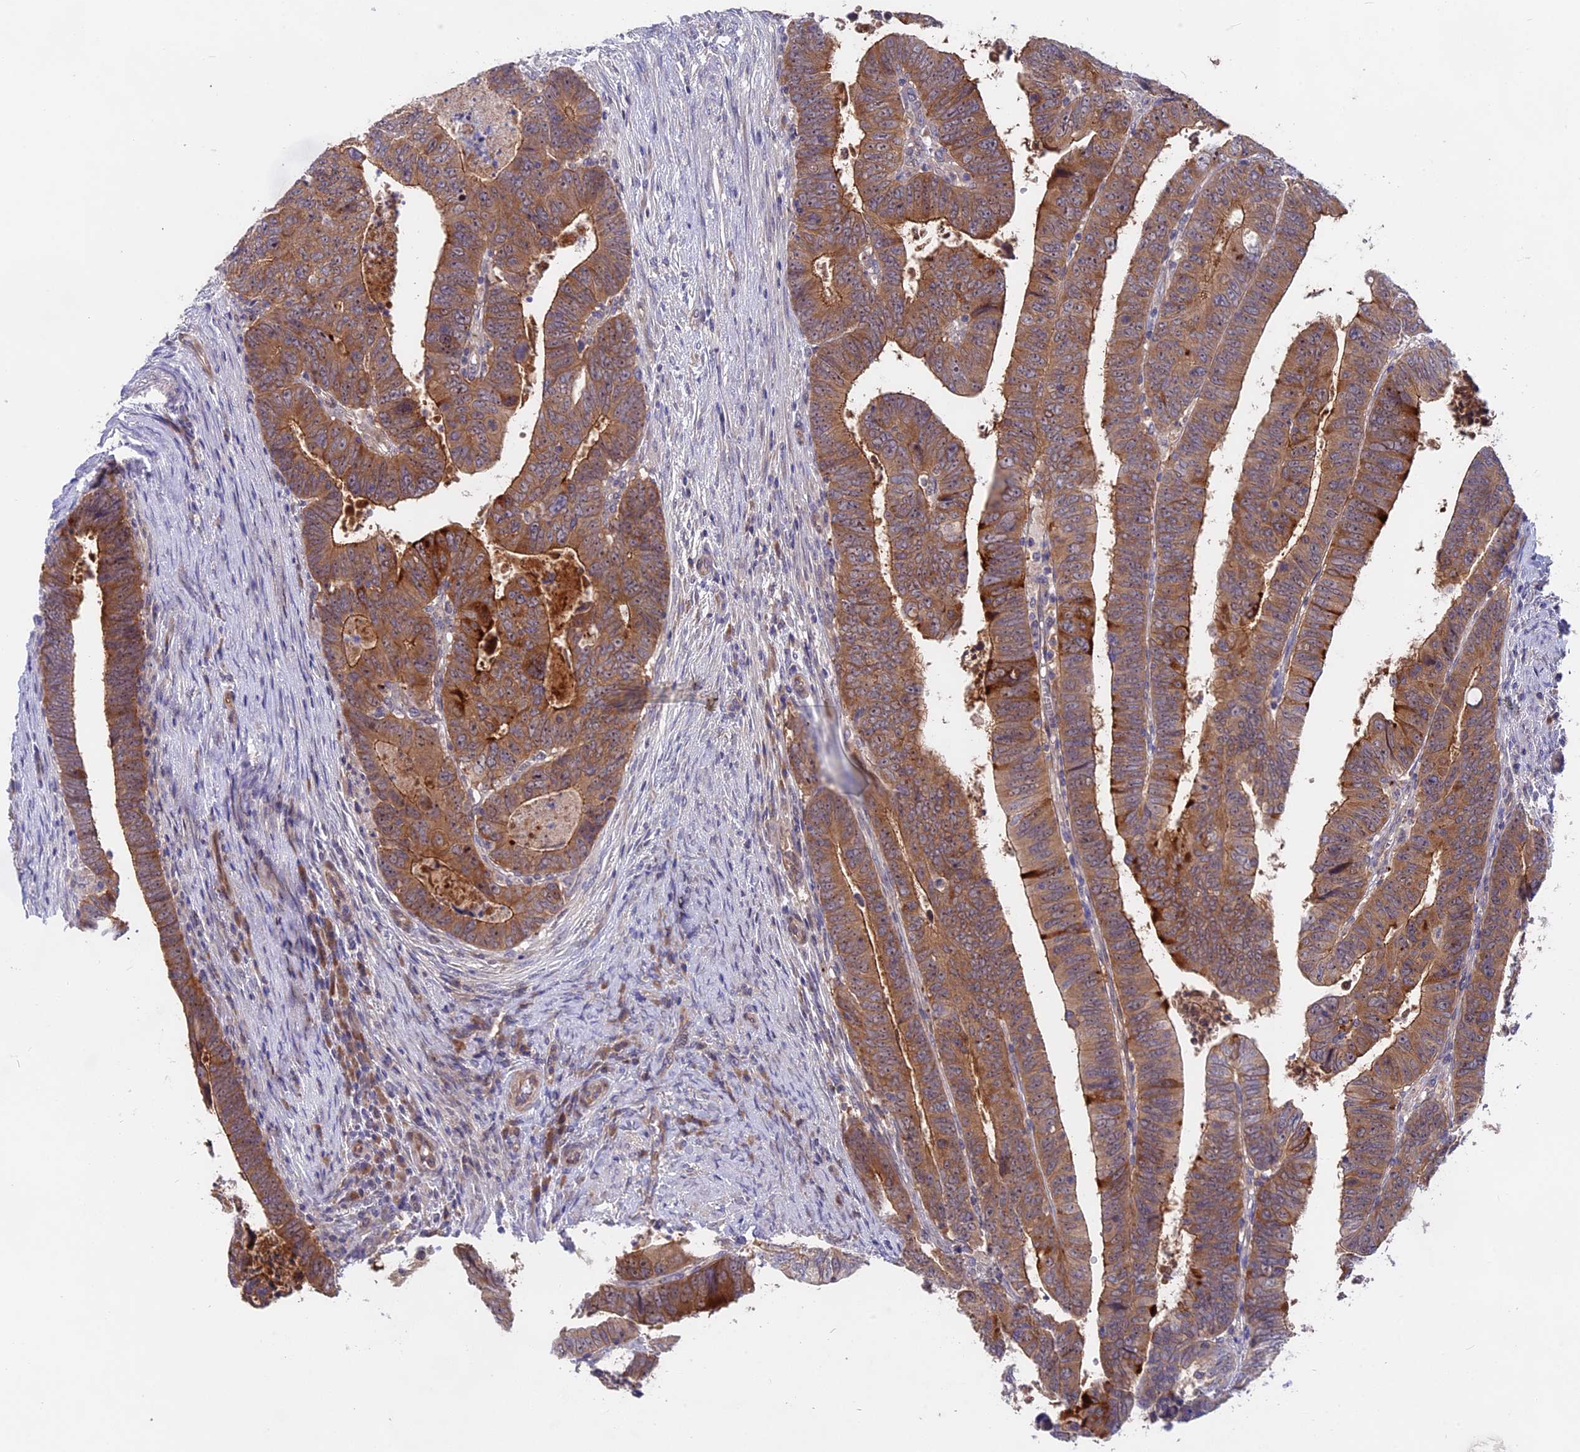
{"staining": {"intensity": "moderate", "quantity": ">75%", "location": "cytoplasmic/membranous"}, "tissue": "colorectal cancer", "cell_type": "Tumor cells", "image_type": "cancer", "snomed": [{"axis": "morphology", "description": "Normal tissue, NOS"}, {"axis": "morphology", "description": "Adenocarcinoma, NOS"}, {"axis": "topography", "description": "Rectum"}], "caption": "Protein expression analysis of colorectal cancer exhibits moderate cytoplasmic/membranous positivity in approximately >75% of tumor cells. Using DAB (brown) and hematoxylin (blue) stains, captured at high magnification using brightfield microscopy.", "gene": "TENT4B", "patient": {"sex": "female", "age": 65}}